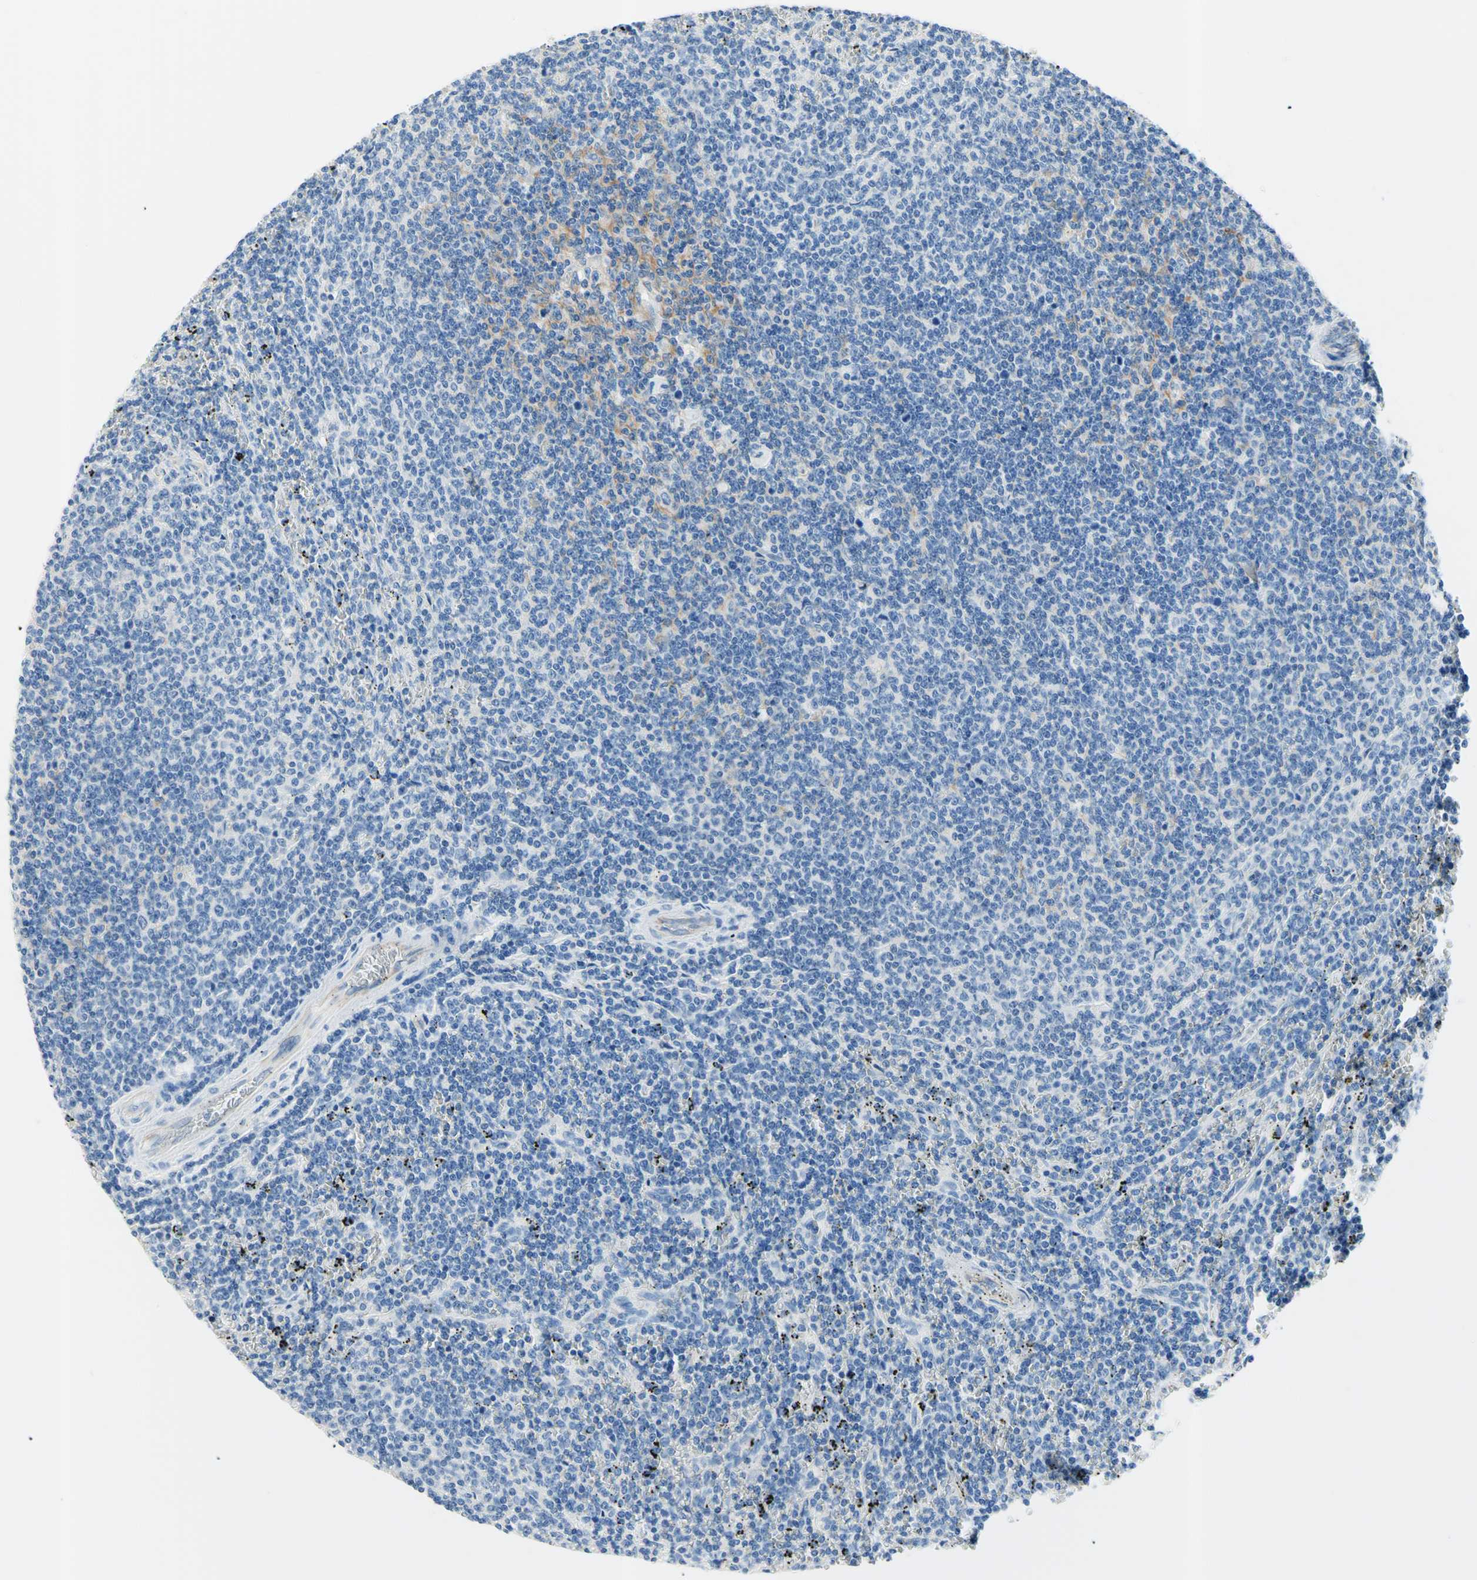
{"staining": {"intensity": "negative", "quantity": "none", "location": "none"}, "tissue": "lymphoma", "cell_type": "Tumor cells", "image_type": "cancer", "snomed": [{"axis": "morphology", "description": "Malignant lymphoma, non-Hodgkin's type, Low grade"}, {"axis": "topography", "description": "Spleen"}], "caption": "Malignant lymphoma, non-Hodgkin's type (low-grade) was stained to show a protein in brown. There is no significant expression in tumor cells. (DAB immunohistochemistry, high magnification).", "gene": "HPCA", "patient": {"sex": "female", "age": 50}}